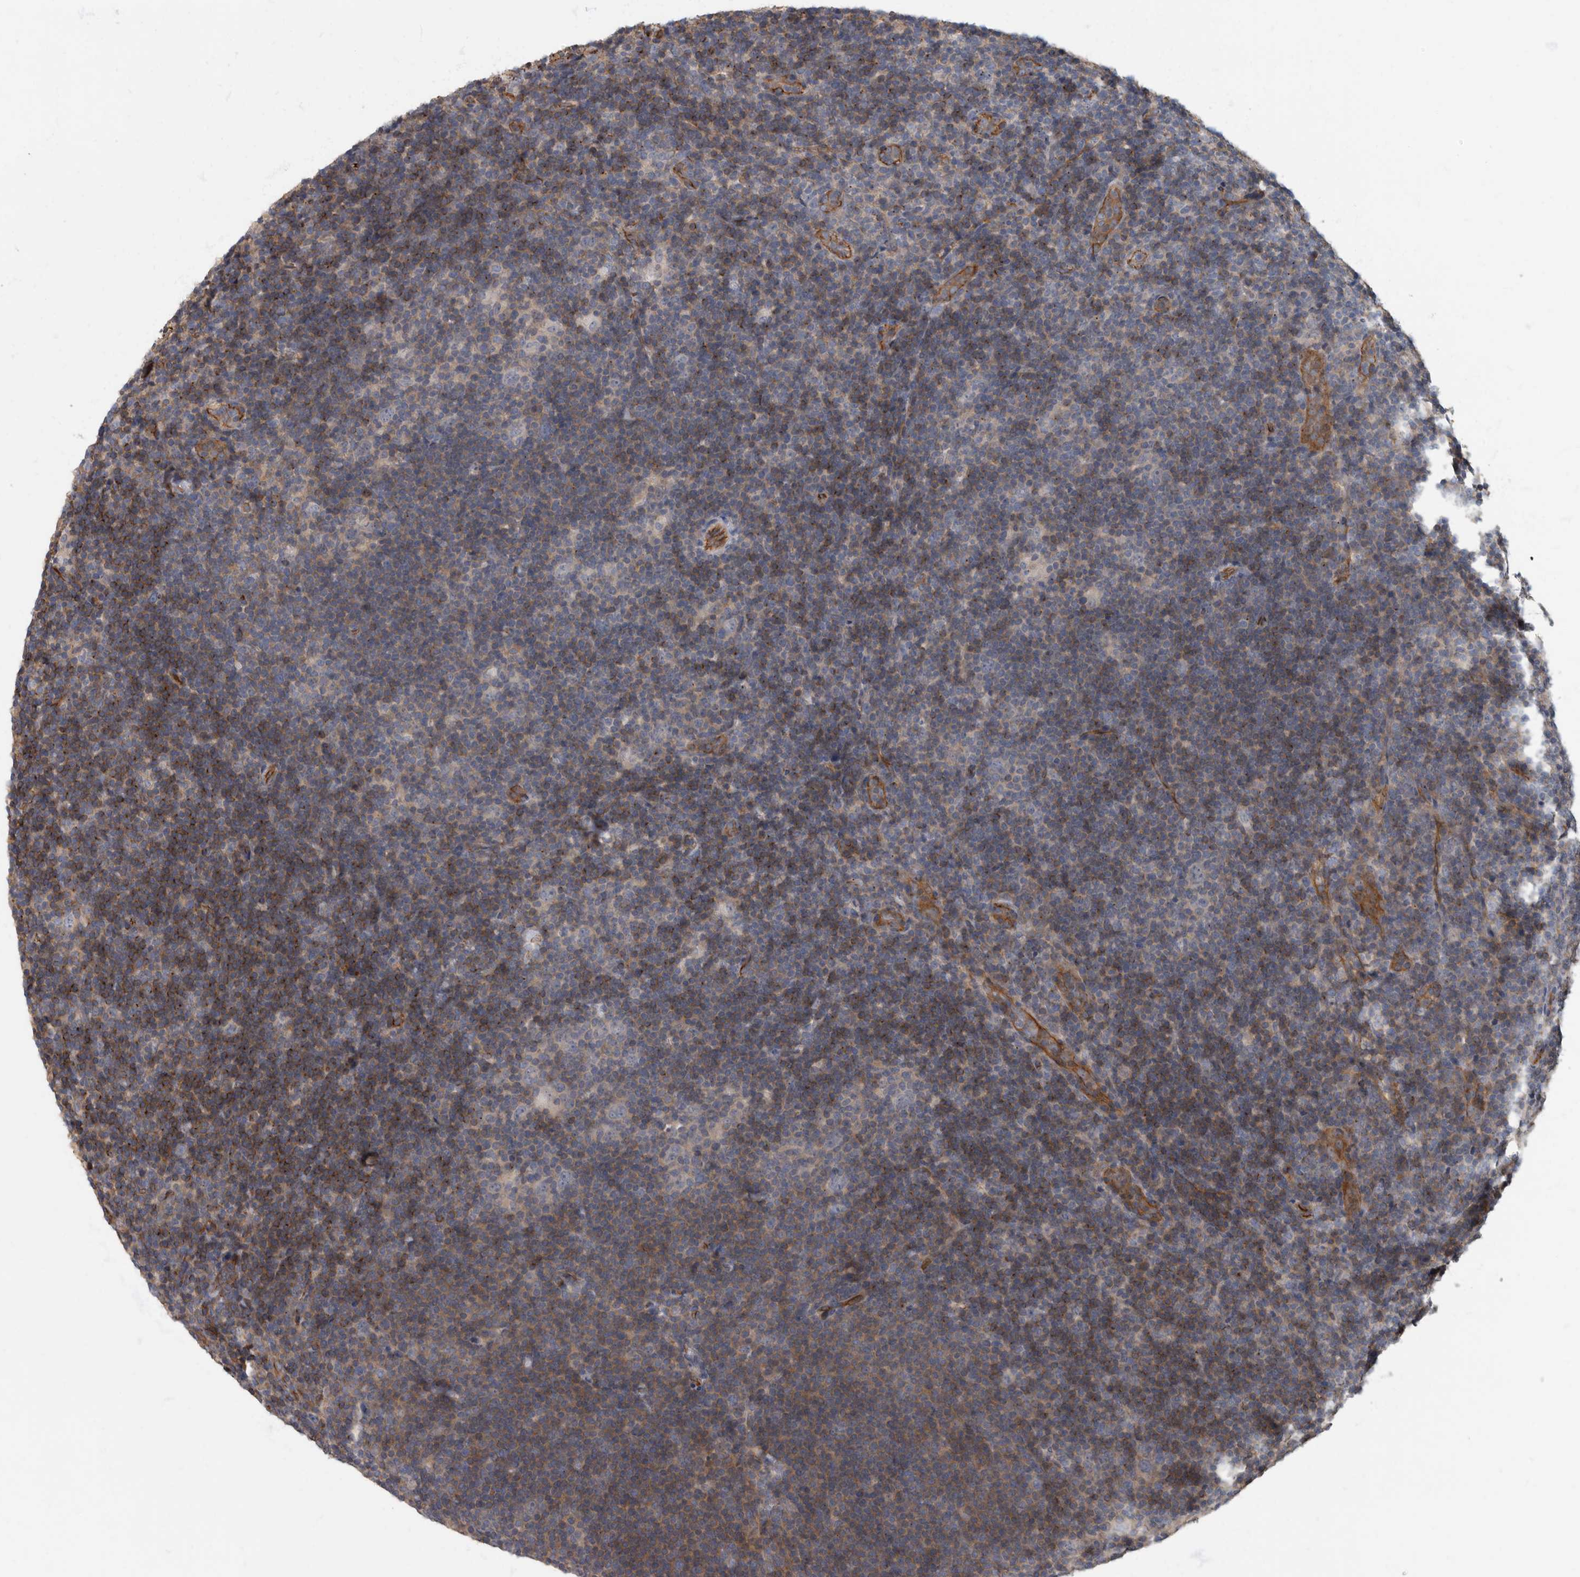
{"staining": {"intensity": "negative", "quantity": "none", "location": "none"}, "tissue": "lymphoma", "cell_type": "Tumor cells", "image_type": "cancer", "snomed": [{"axis": "morphology", "description": "Hodgkin's disease, NOS"}, {"axis": "topography", "description": "Lymph node"}], "caption": "High power microscopy image of an immunohistochemistry (IHC) image of Hodgkin's disease, revealing no significant positivity in tumor cells.", "gene": "PDK1", "patient": {"sex": "female", "age": 57}}